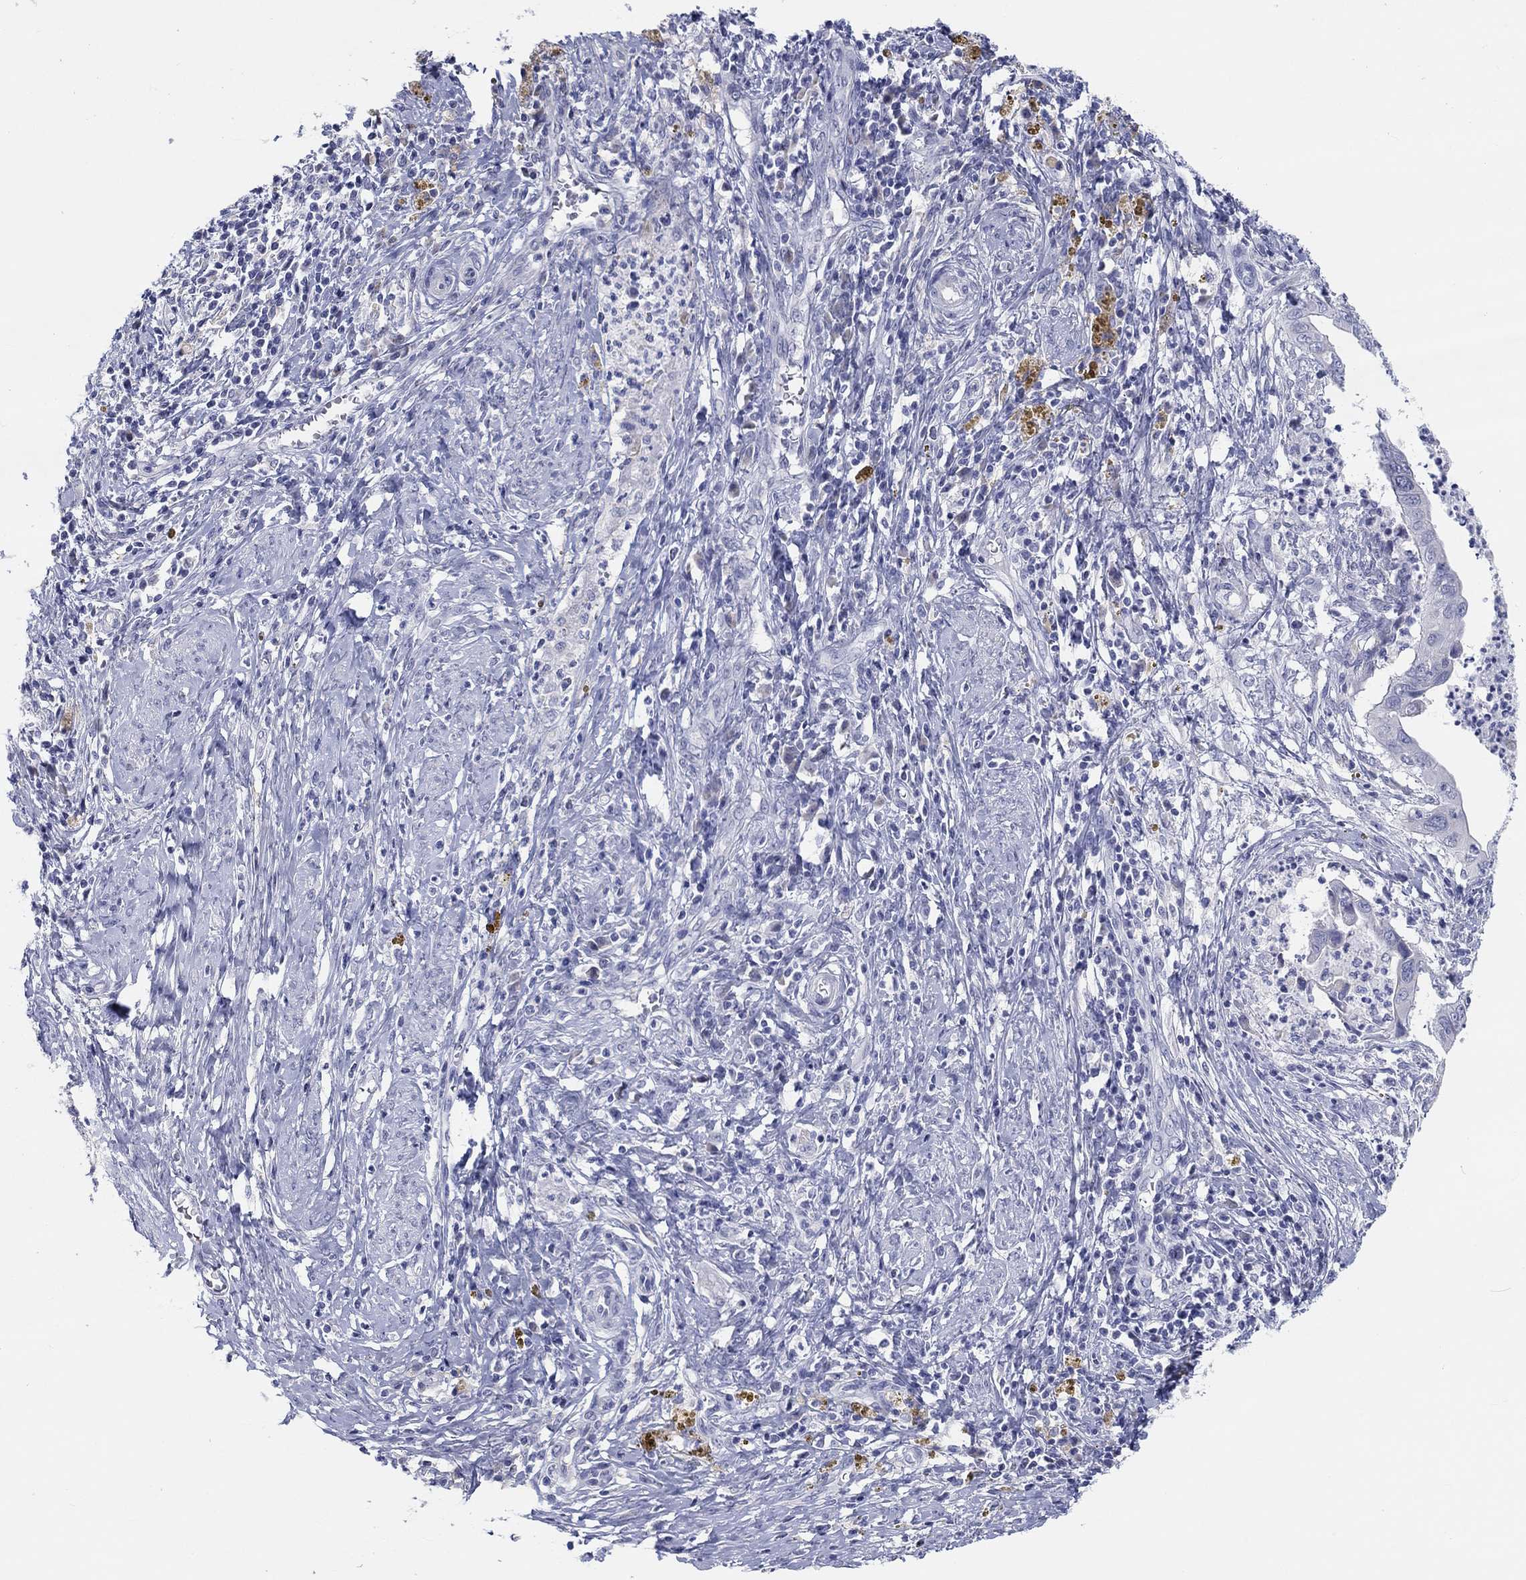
{"staining": {"intensity": "negative", "quantity": "none", "location": "none"}, "tissue": "cervical cancer", "cell_type": "Tumor cells", "image_type": "cancer", "snomed": [{"axis": "morphology", "description": "Adenocarcinoma, NOS"}, {"axis": "topography", "description": "Cervix"}], "caption": "This image is of cervical cancer stained with immunohistochemistry (IHC) to label a protein in brown with the nuclei are counter-stained blue. There is no expression in tumor cells.", "gene": "LRRC4C", "patient": {"sex": "female", "age": 42}}